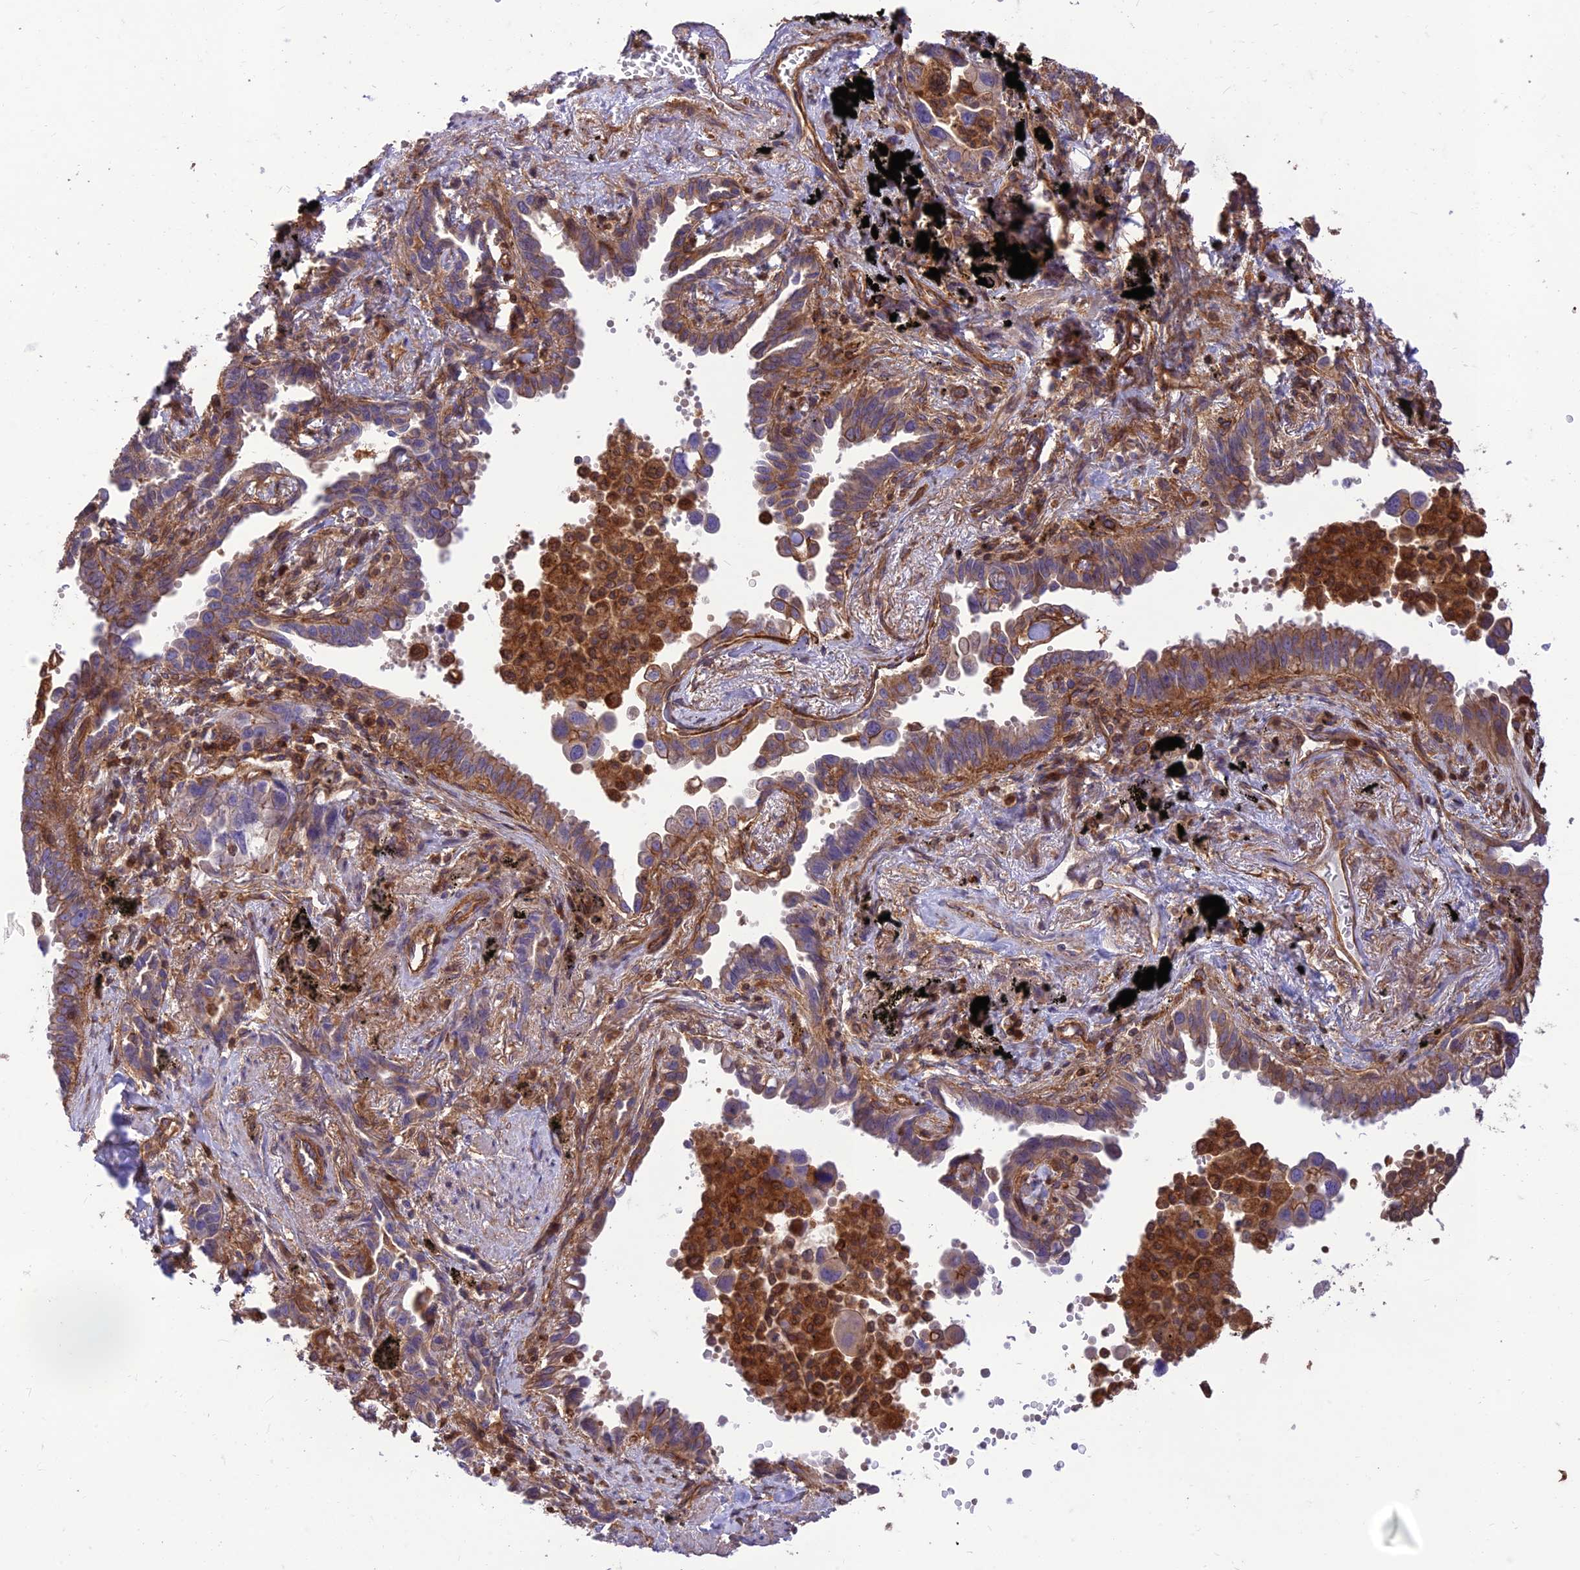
{"staining": {"intensity": "weak", "quantity": "25%-75%", "location": "cytoplasmic/membranous"}, "tissue": "lung cancer", "cell_type": "Tumor cells", "image_type": "cancer", "snomed": [{"axis": "morphology", "description": "Adenocarcinoma, NOS"}, {"axis": "topography", "description": "Lung"}], "caption": "Immunohistochemical staining of lung adenocarcinoma reveals low levels of weak cytoplasmic/membranous protein expression in about 25%-75% of tumor cells.", "gene": "HPSE2", "patient": {"sex": "male", "age": 67}}